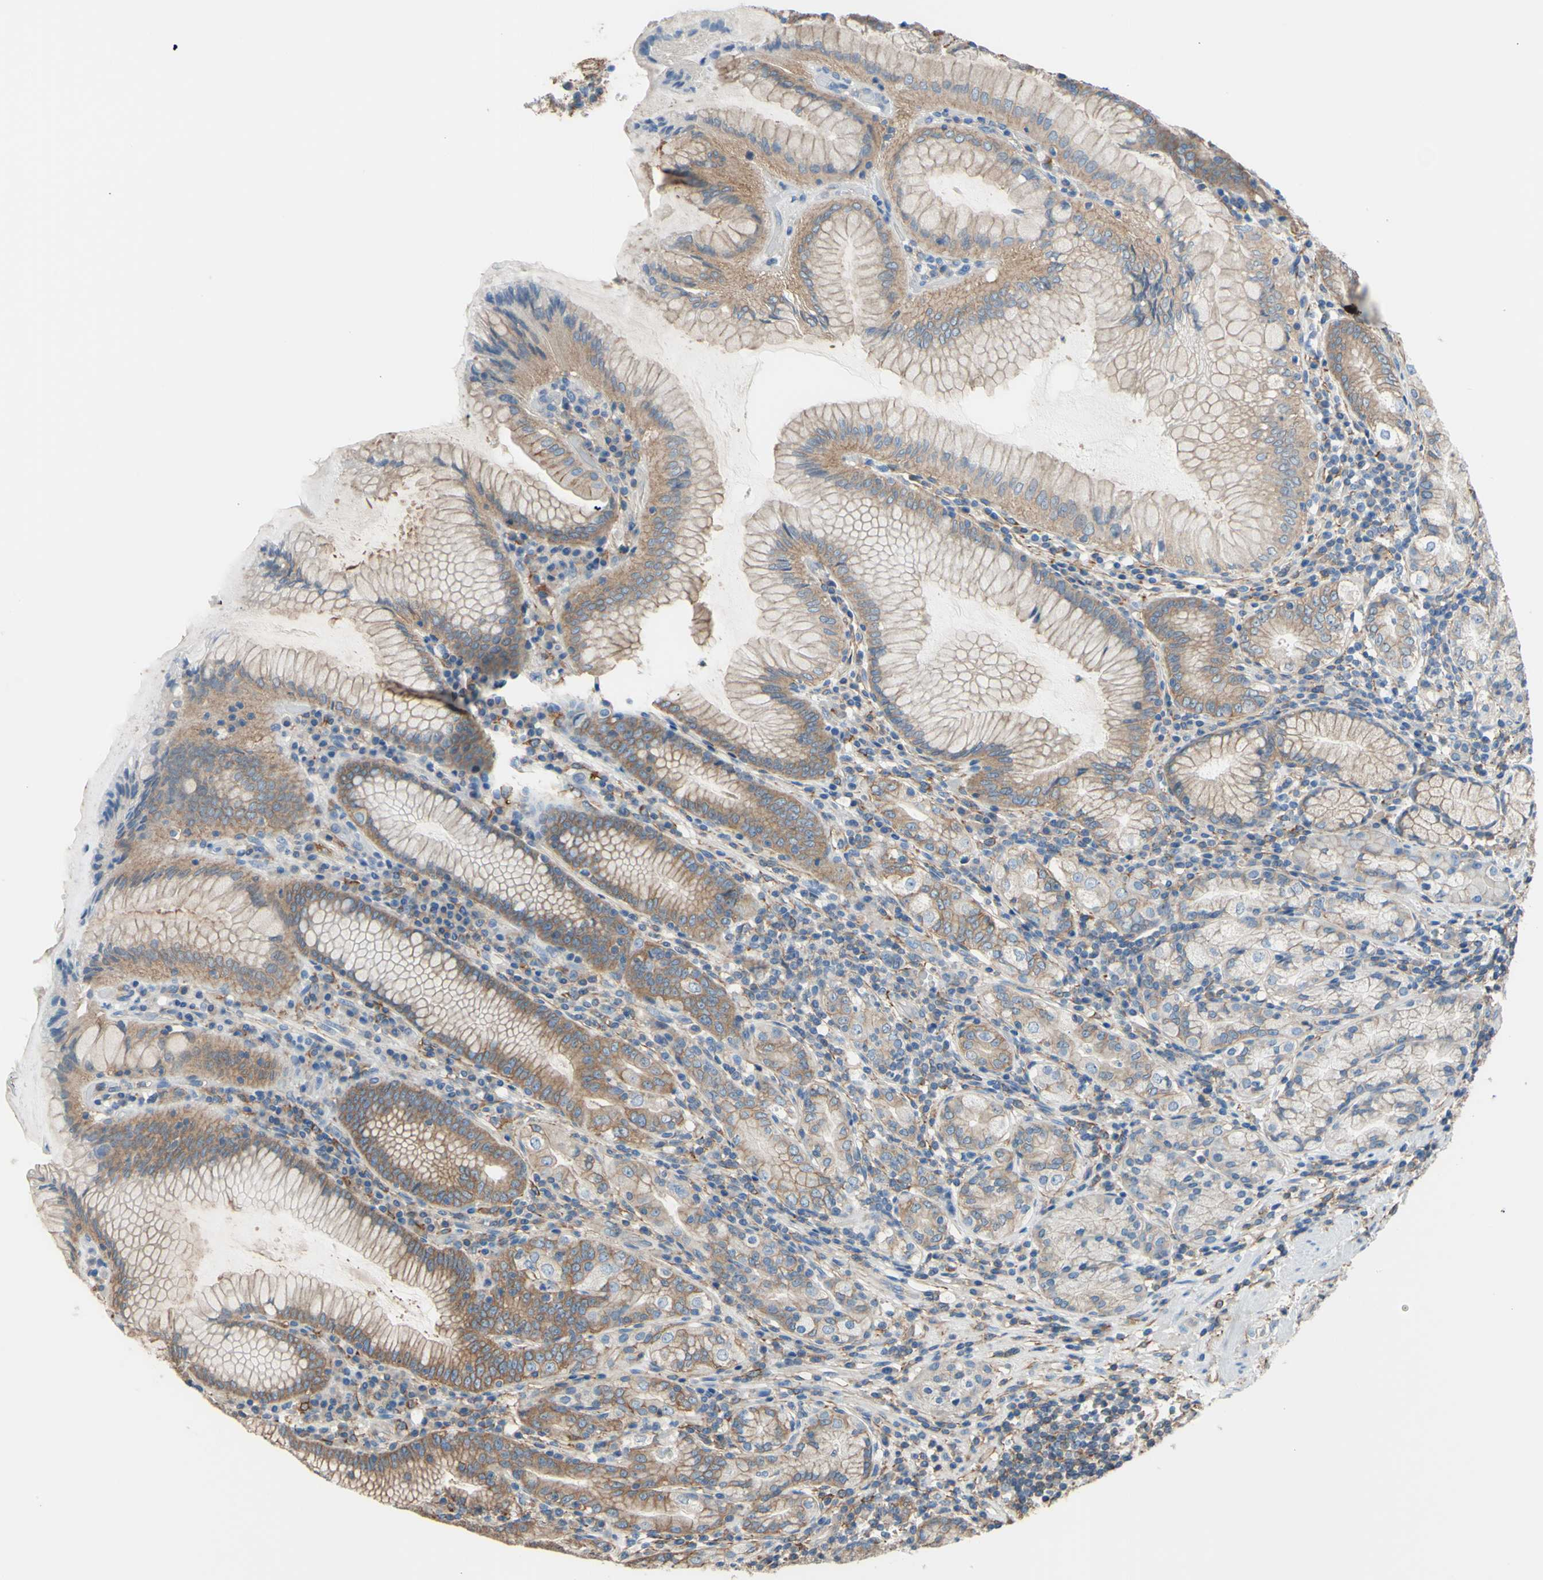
{"staining": {"intensity": "moderate", "quantity": "25%-75%", "location": "cytoplasmic/membranous"}, "tissue": "stomach", "cell_type": "Glandular cells", "image_type": "normal", "snomed": [{"axis": "morphology", "description": "Normal tissue, NOS"}, {"axis": "topography", "description": "Stomach, lower"}], "caption": "Immunohistochemistry (IHC) photomicrograph of unremarkable stomach stained for a protein (brown), which displays medium levels of moderate cytoplasmic/membranous staining in about 25%-75% of glandular cells.", "gene": "ADD1", "patient": {"sex": "female", "age": 76}}